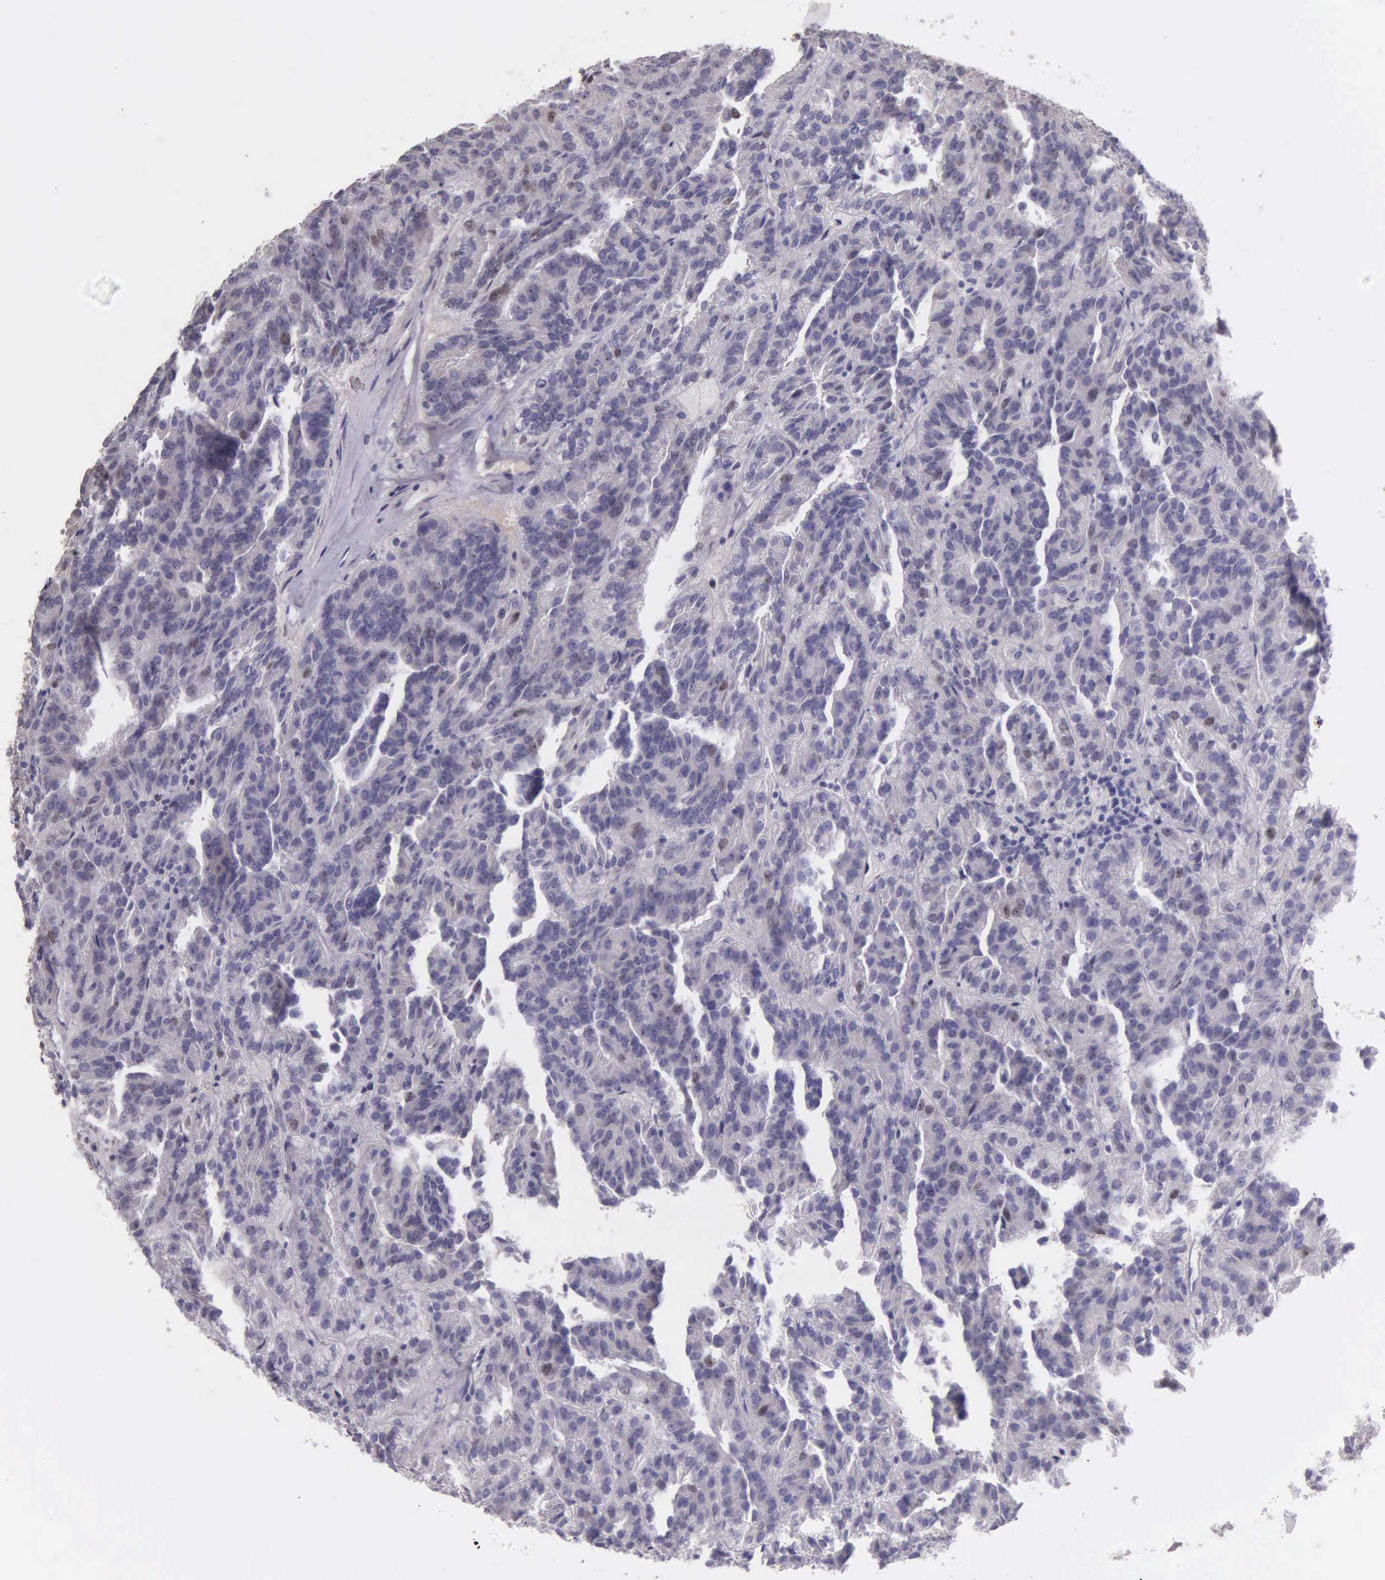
{"staining": {"intensity": "moderate", "quantity": "<25%", "location": "nuclear"}, "tissue": "renal cancer", "cell_type": "Tumor cells", "image_type": "cancer", "snomed": [{"axis": "morphology", "description": "Adenocarcinoma, NOS"}, {"axis": "topography", "description": "Kidney"}], "caption": "Immunohistochemistry image of neoplastic tissue: adenocarcinoma (renal) stained using immunohistochemistry (IHC) shows low levels of moderate protein expression localized specifically in the nuclear of tumor cells, appearing as a nuclear brown color.", "gene": "MCM5", "patient": {"sex": "male", "age": 46}}